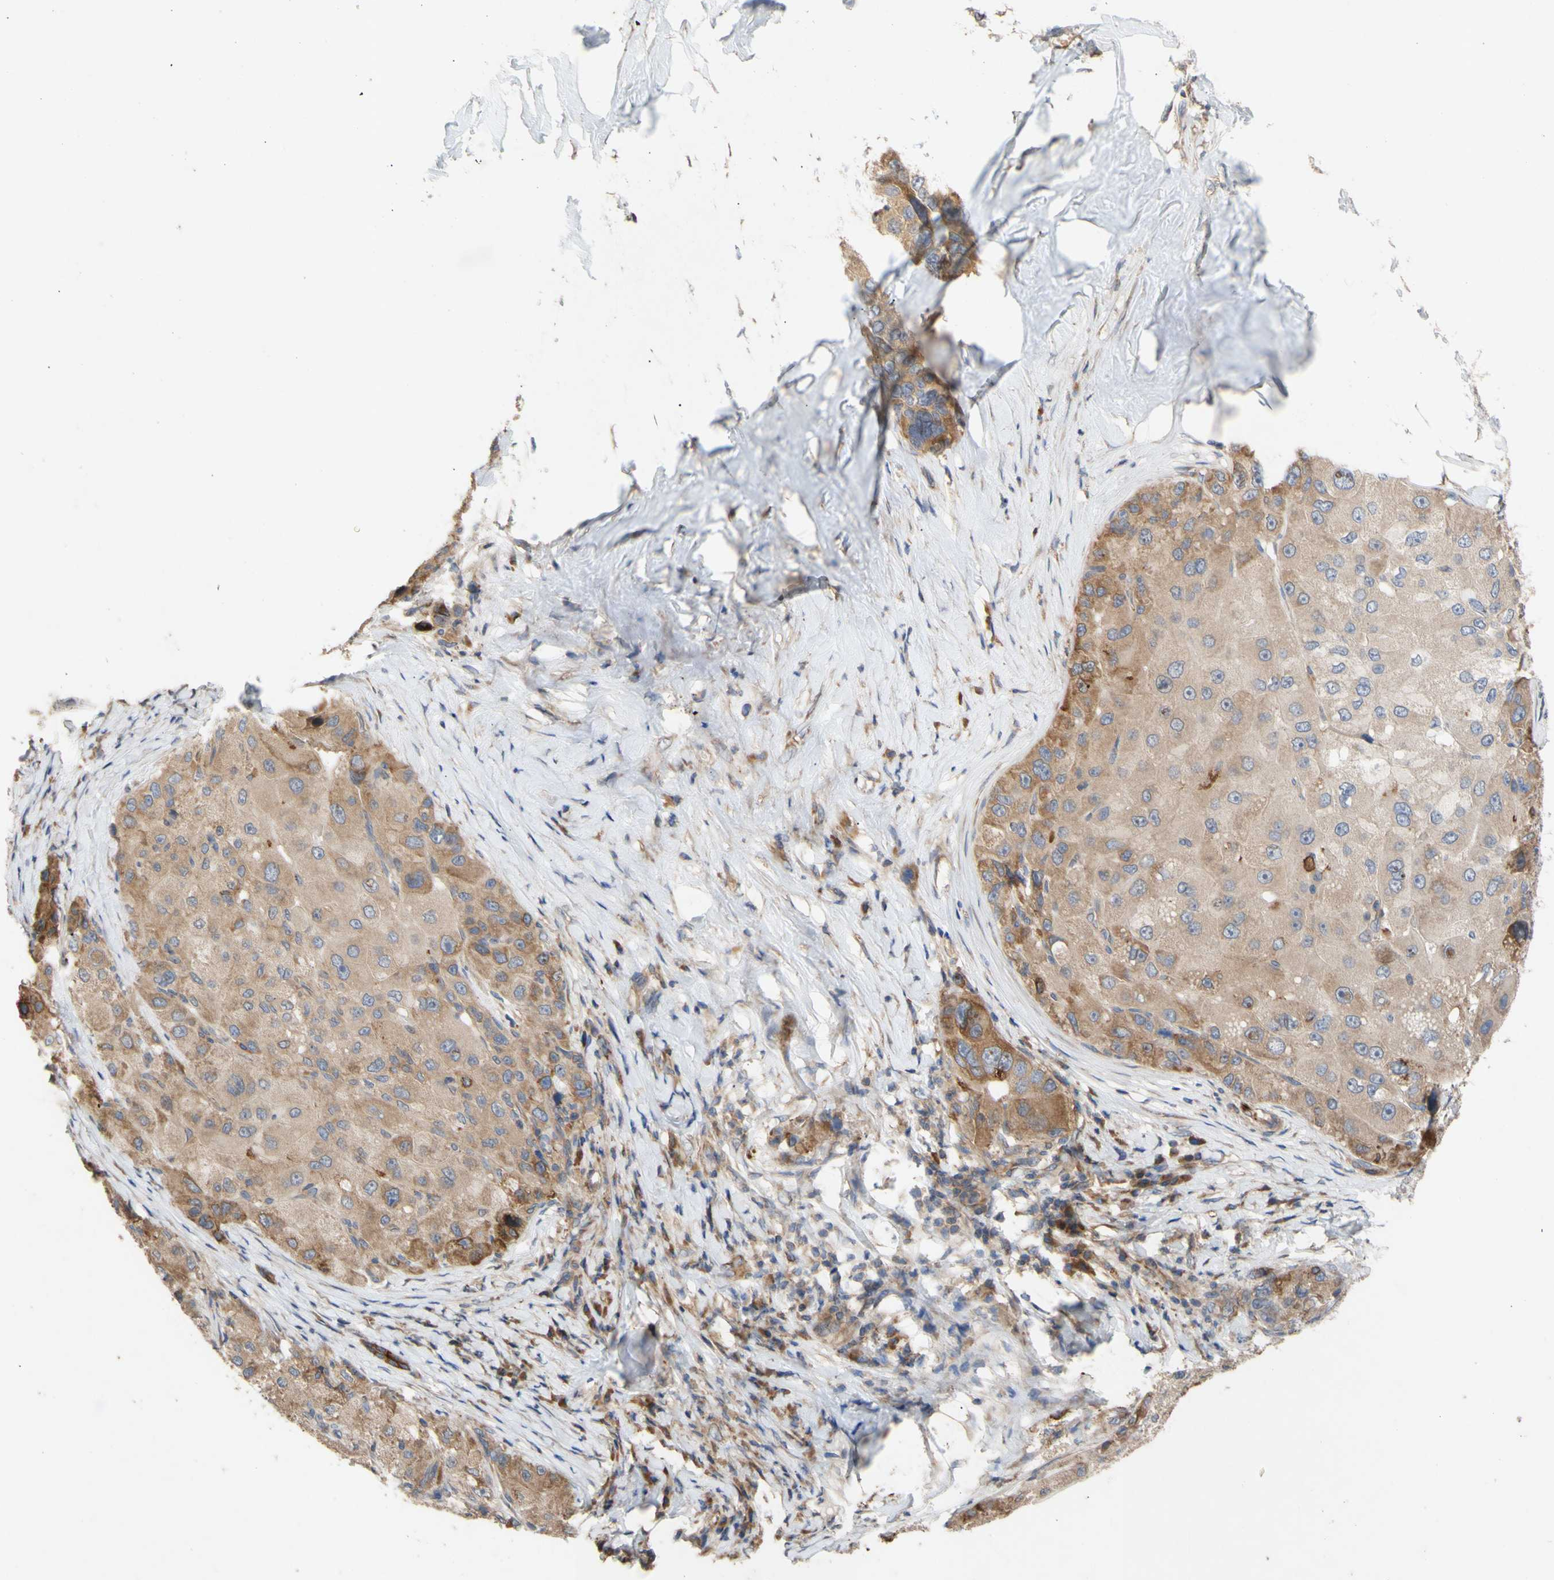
{"staining": {"intensity": "moderate", "quantity": "25%-75%", "location": "cytoplasmic/membranous"}, "tissue": "liver cancer", "cell_type": "Tumor cells", "image_type": "cancer", "snomed": [{"axis": "morphology", "description": "Carcinoma, Hepatocellular, NOS"}, {"axis": "topography", "description": "Liver"}], "caption": "IHC photomicrograph of neoplastic tissue: liver cancer (hepatocellular carcinoma) stained using immunohistochemistry displays medium levels of moderate protein expression localized specifically in the cytoplasmic/membranous of tumor cells, appearing as a cytoplasmic/membranous brown color.", "gene": "EIF2S3", "patient": {"sex": "male", "age": 80}}